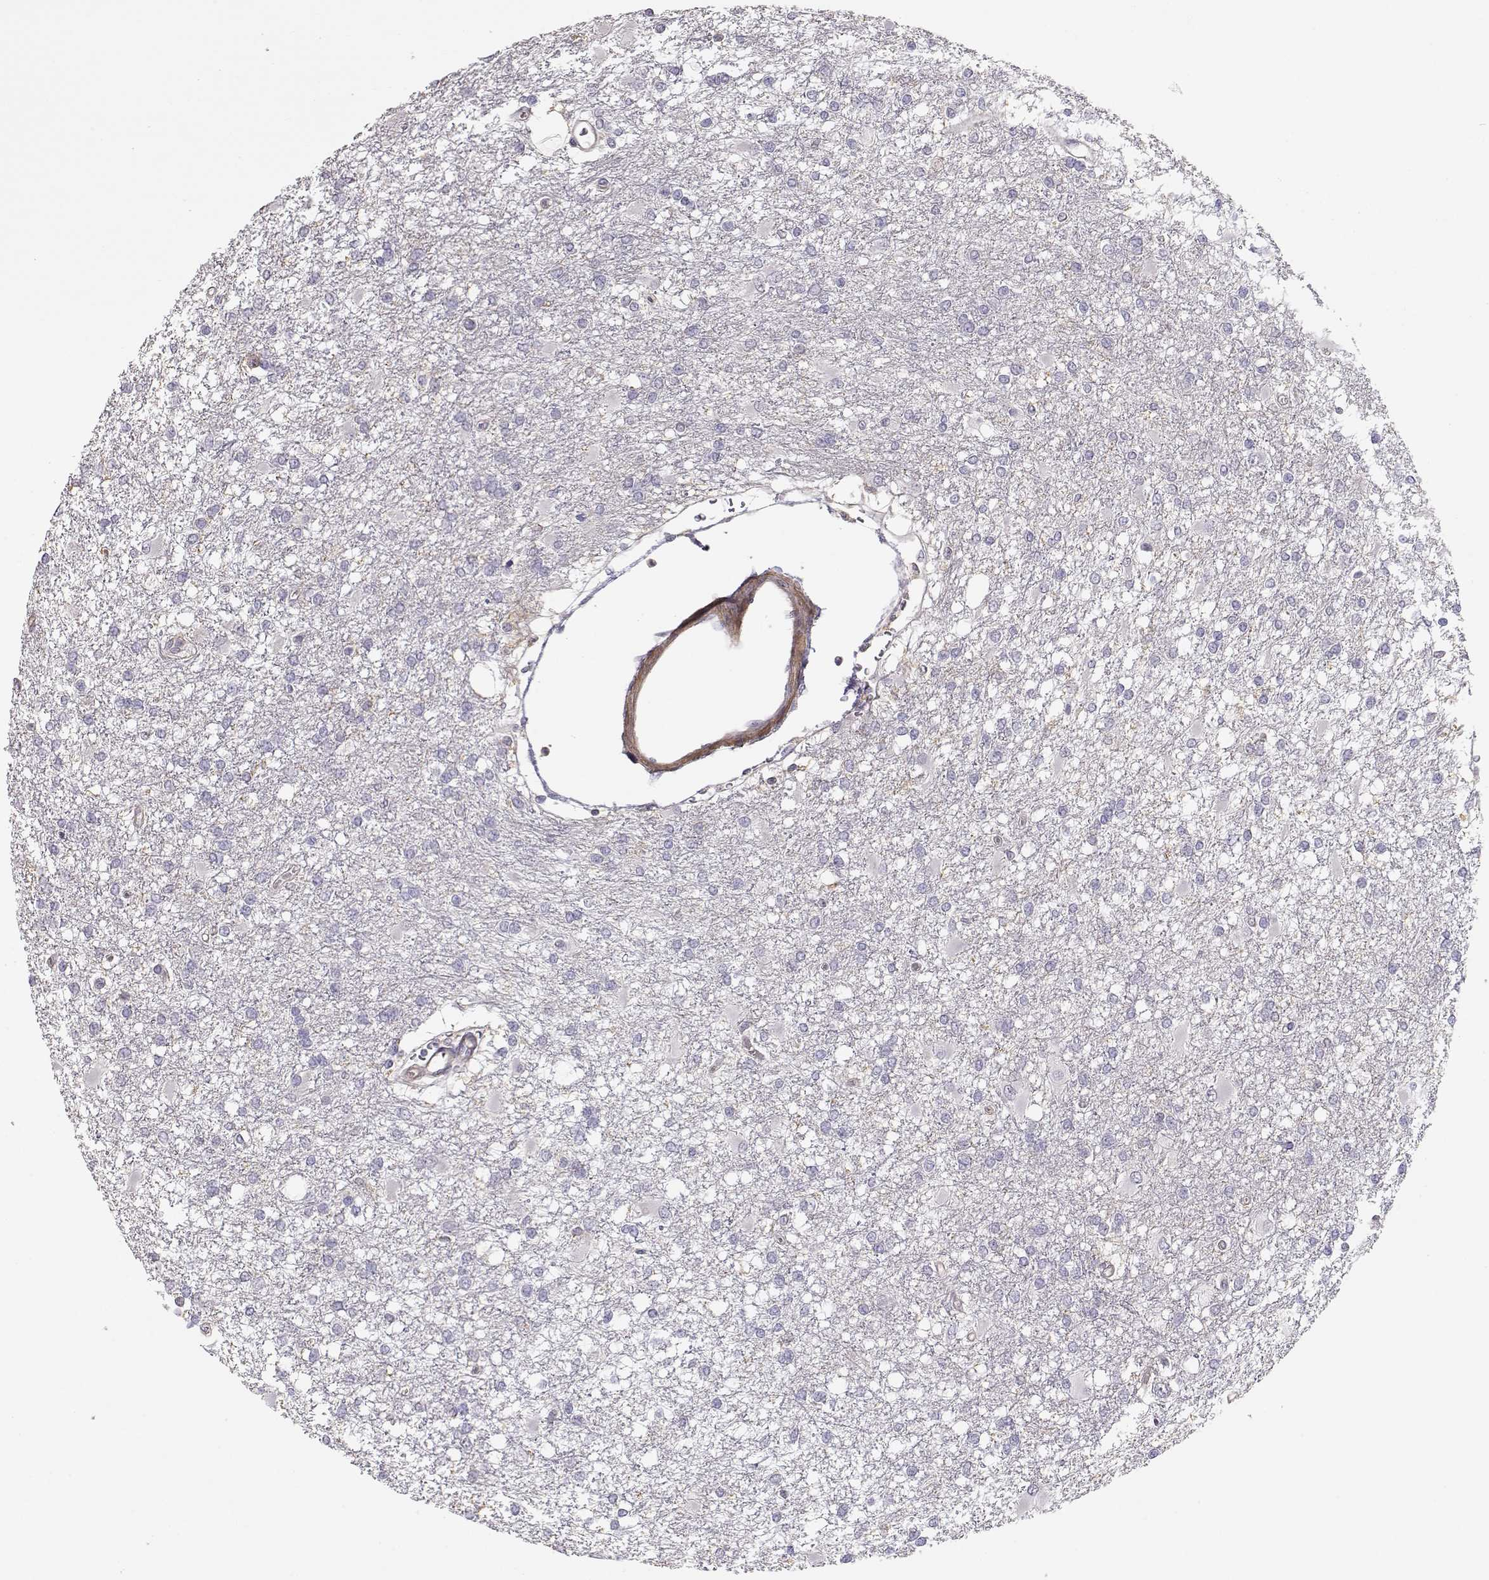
{"staining": {"intensity": "negative", "quantity": "none", "location": "none"}, "tissue": "glioma", "cell_type": "Tumor cells", "image_type": "cancer", "snomed": [{"axis": "morphology", "description": "Glioma, malignant, High grade"}, {"axis": "topography", "description": "Cerebral cortex"}], "caption": "DAB immunohistochemical staining of malignant glioma (high-grade) shows no significant staining in tumor cells.", "gene": "DAPL1", "patient": {"sex": "male", "age": 79}}